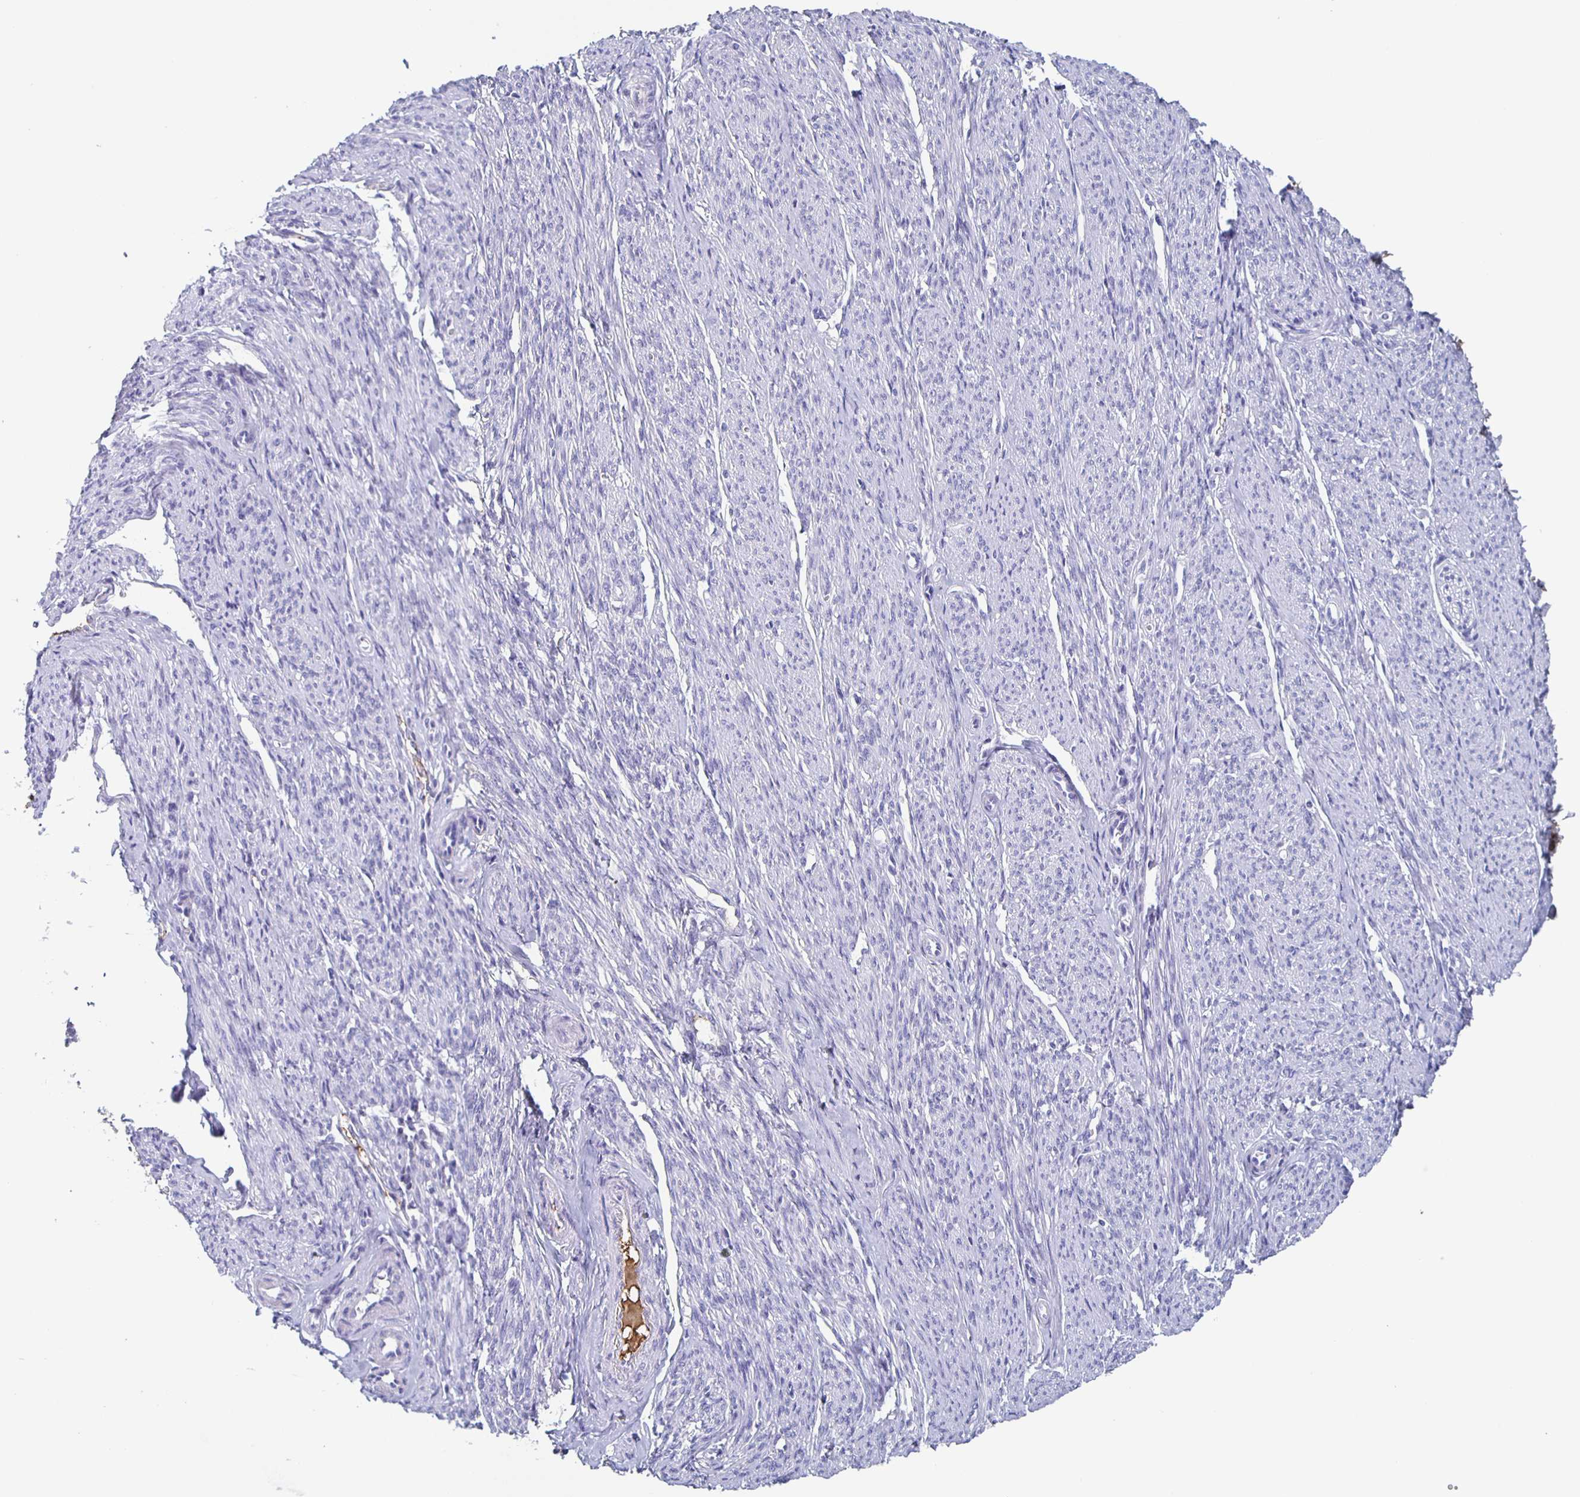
{"staining": {"intensity": "negative", "quantity": "none", "location": "none"}, "tissue": "smooth muscle", "cell_type": "Smooth muscle cells", "image_type": "normal", "snomed": [{"axis": "morphology", "description": "Normal tissue, NOS"}, {"axis": "topography", "description": "Smooth muscle"}], "caption": "DAB immunohistochemical staining of benign human smooth muscle exhibits no significant expression in smooth muscle cells. (DAB IHC, high magnification).", "gene": "FGA", "patient": {"sex": "female", "age": 65}}